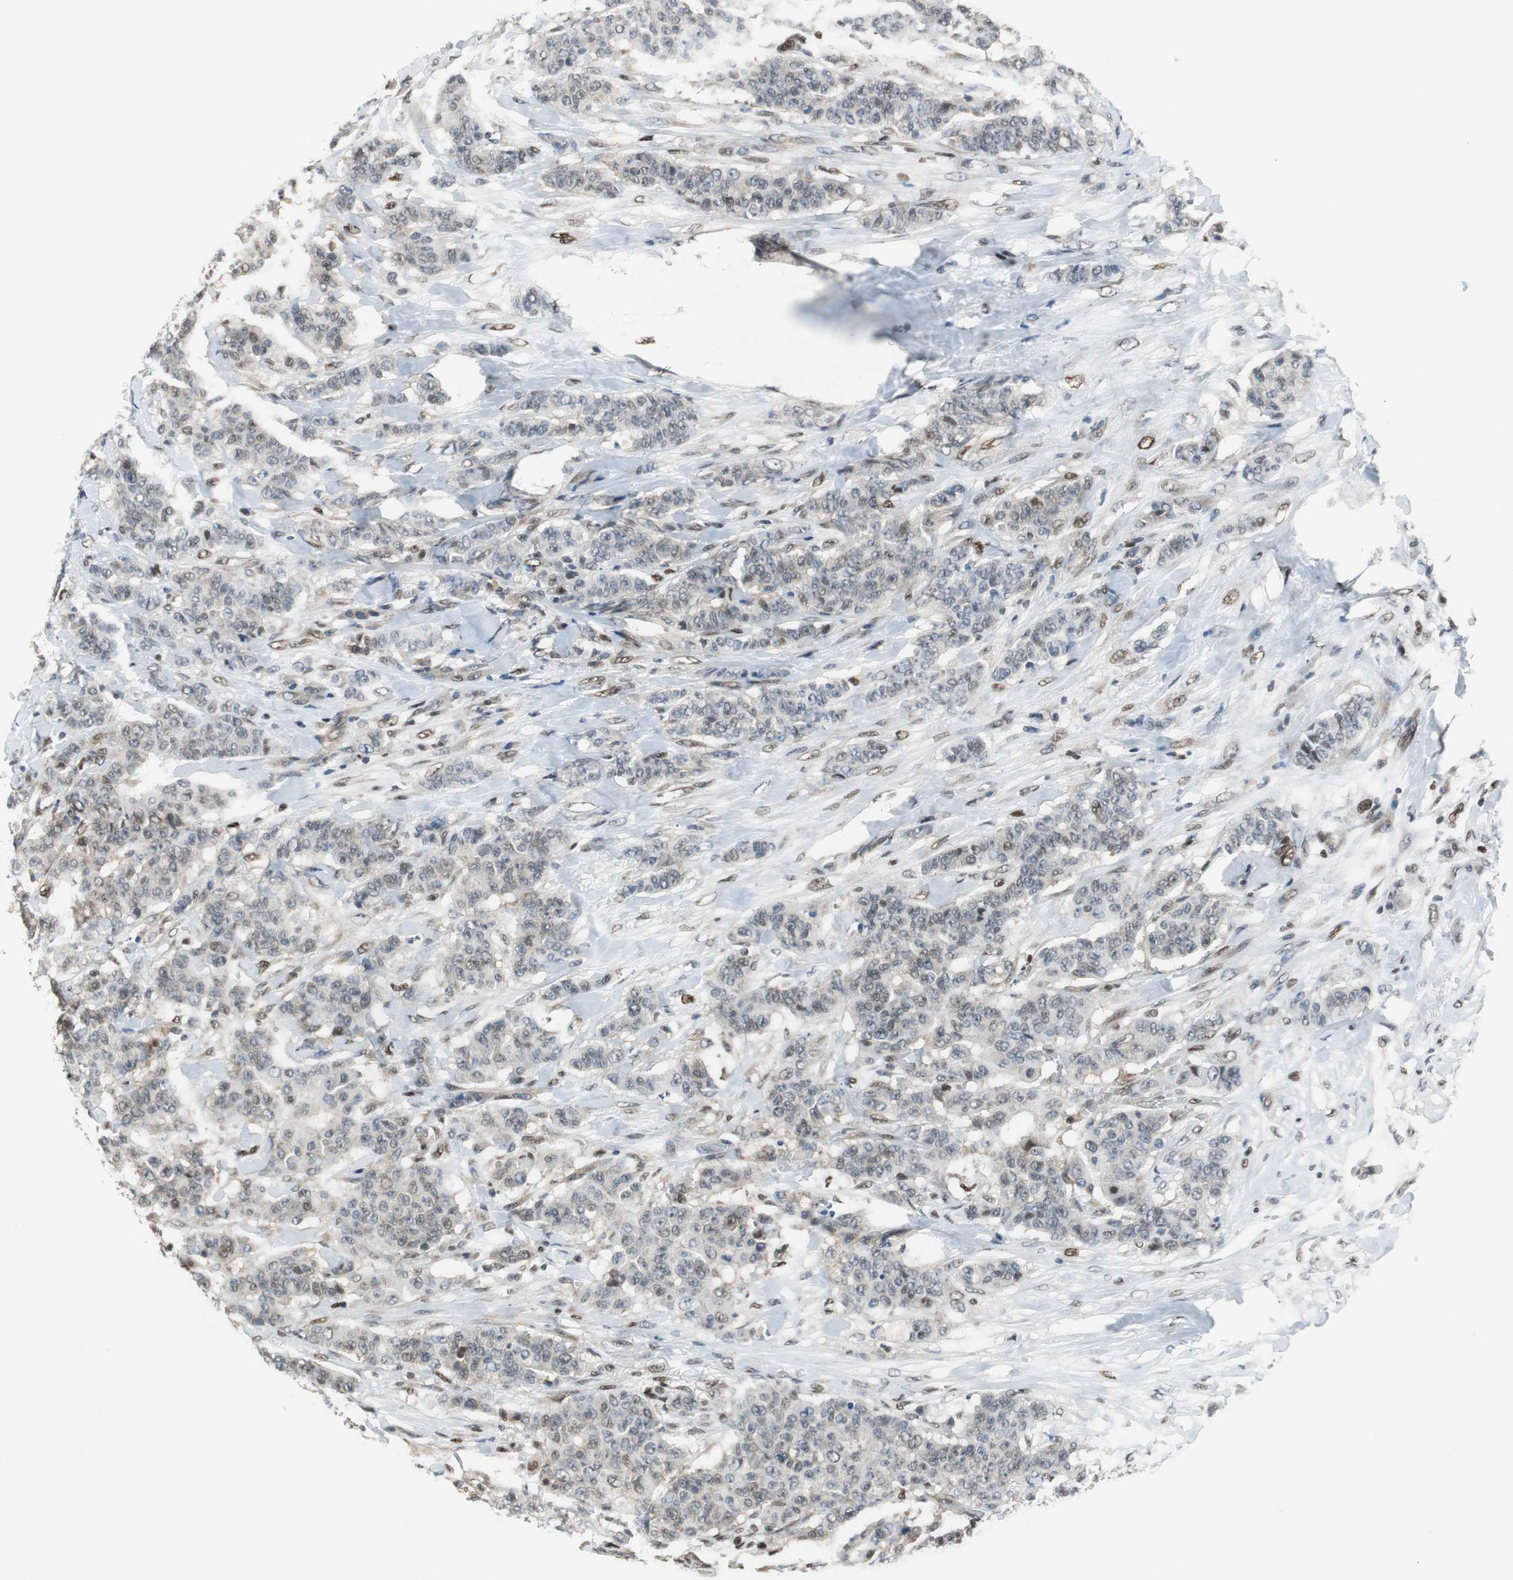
{"staining": {"intensity": "weak", "quantity": "<25%", "location": "cytoplasmic/membranous,nuclear"}, "tissue": "breast cancer", "cell_type": "Tumor cells", "image_type": "cancer", "snomed": [{"axis": "morphology", "description": "Duct carcinoma"}, {"axis": "topography", "description": "Breast"}], "caption": "Breast infiltrating ductal carcinoma was stained to show a protein in brown. There is no significant positivity in tumor cells.", "gene": "MAFB", "patient": {"sex": "female", "age": 40}}